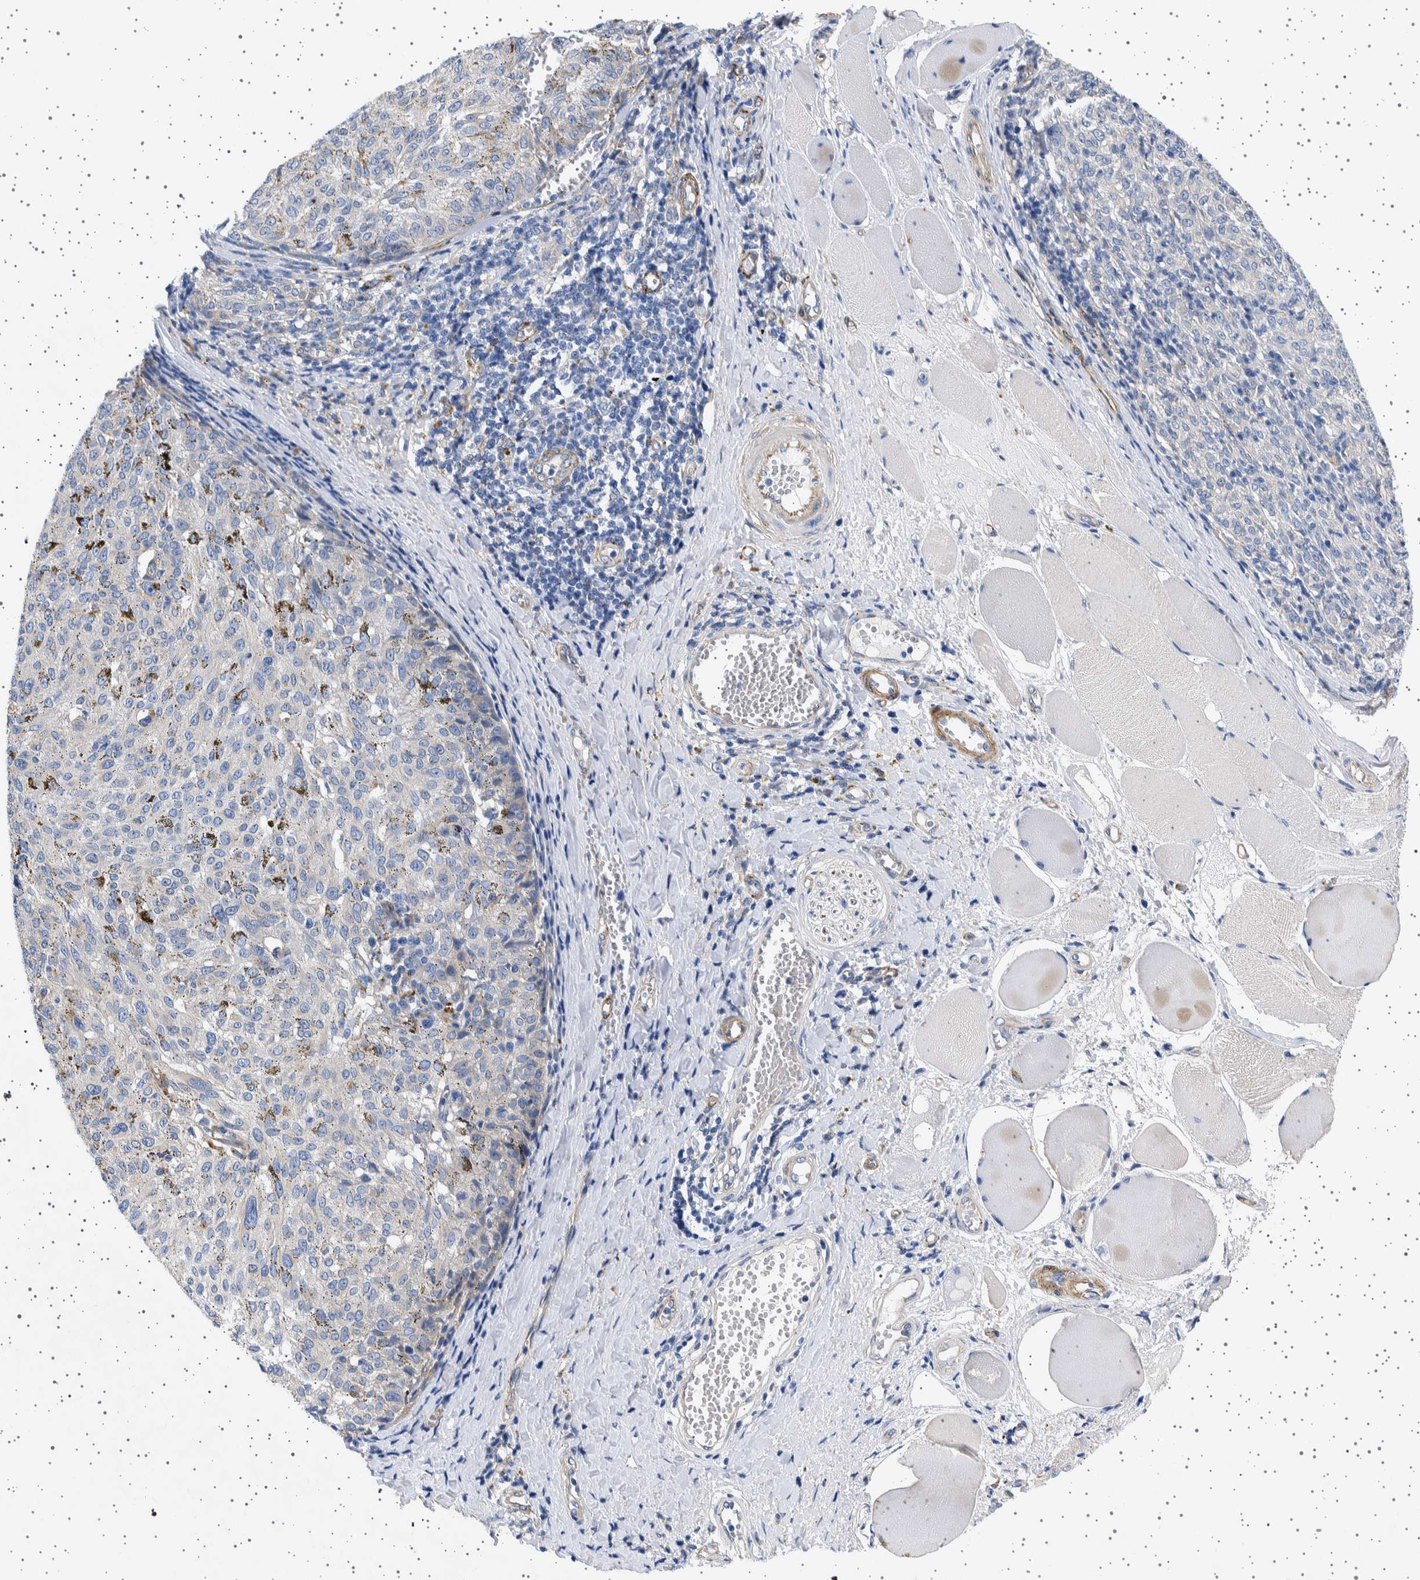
{"staining": {"intensity": "negative", "quantity": "none", "location": "none"}, "tissue": "melanoma", "cell_type": "Tumor cells", "image_type": "cancer", "snomed": [{"axis": "morphology", "description": "Malignant melanoma, NOS"}, {"axis": "topography", "description": "Skin"}], "caption": "Immunohistochemistry (IHC) of malignant melanoma shows no staining in tumor cells. (DAB (3,3'-diaminobenzidine) immunohistochemistry (IHC) visualized using brightfield microscopy, high magnification).", "gene": "SEPTIN4", "patient": {"sex": "female", "age": 72}}